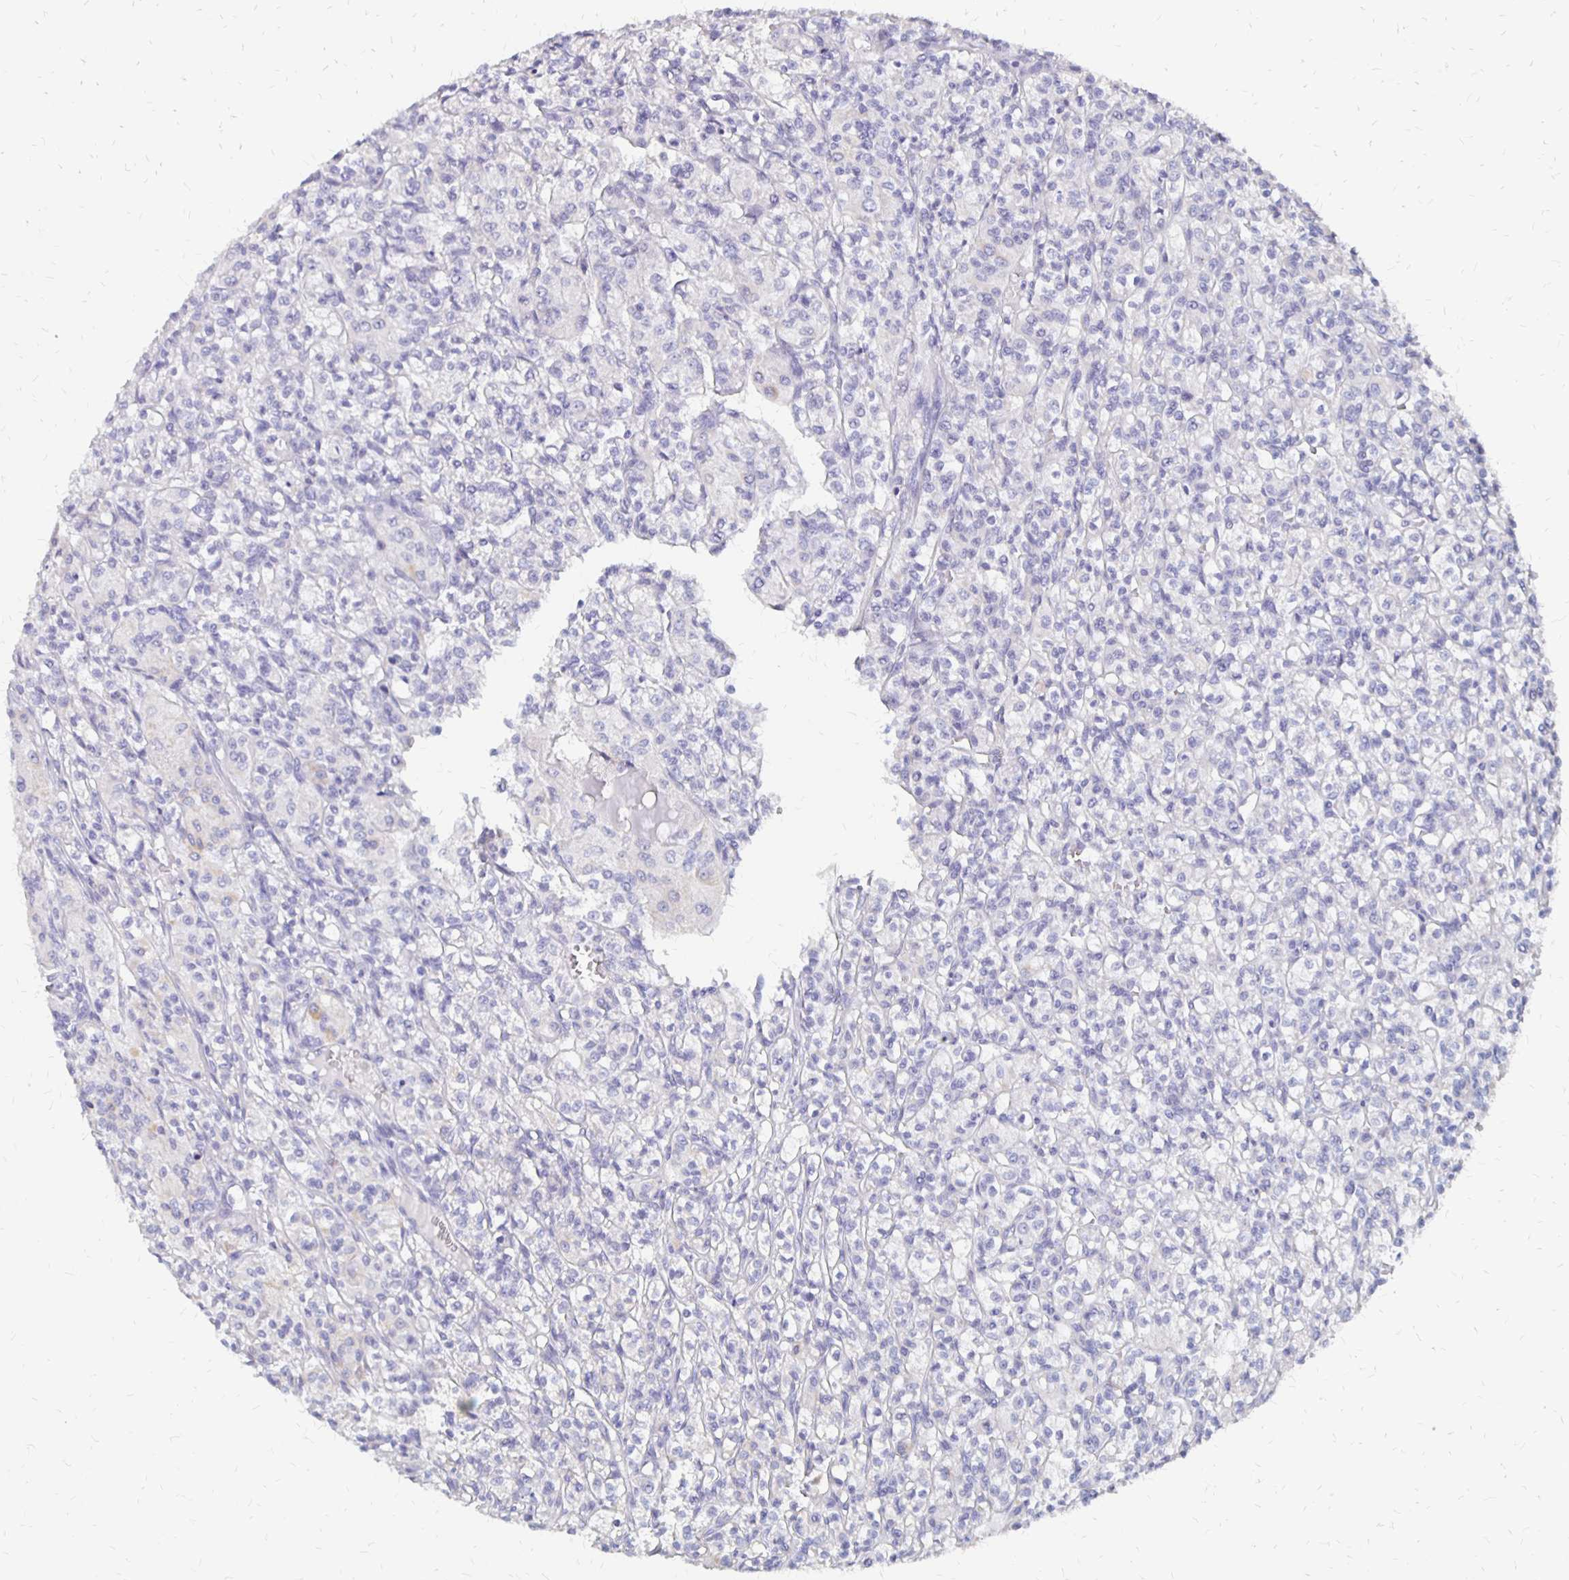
{"staining": {"intensity": "negative", "quantity": "none", "location": "none"}, "tissue": "renal cancer", "cell_type": "Tumor cells", "image_type": "cancer", "snomed": [{"axis": "morphology", "description": "Adenocarcinoma, NOS"}, {"axis": "topography", "description": "Kidney"}], "caption": "The photomicrograph shows no significant positivity in tumor cells of adenocarcinoma (renal). (DAB (3,3'-diaminobenzidine) immunohistochemistry with hematoxylin counter stain).", "gene": "ATOSB", "patient": {"sex": "male", "age": 36}}